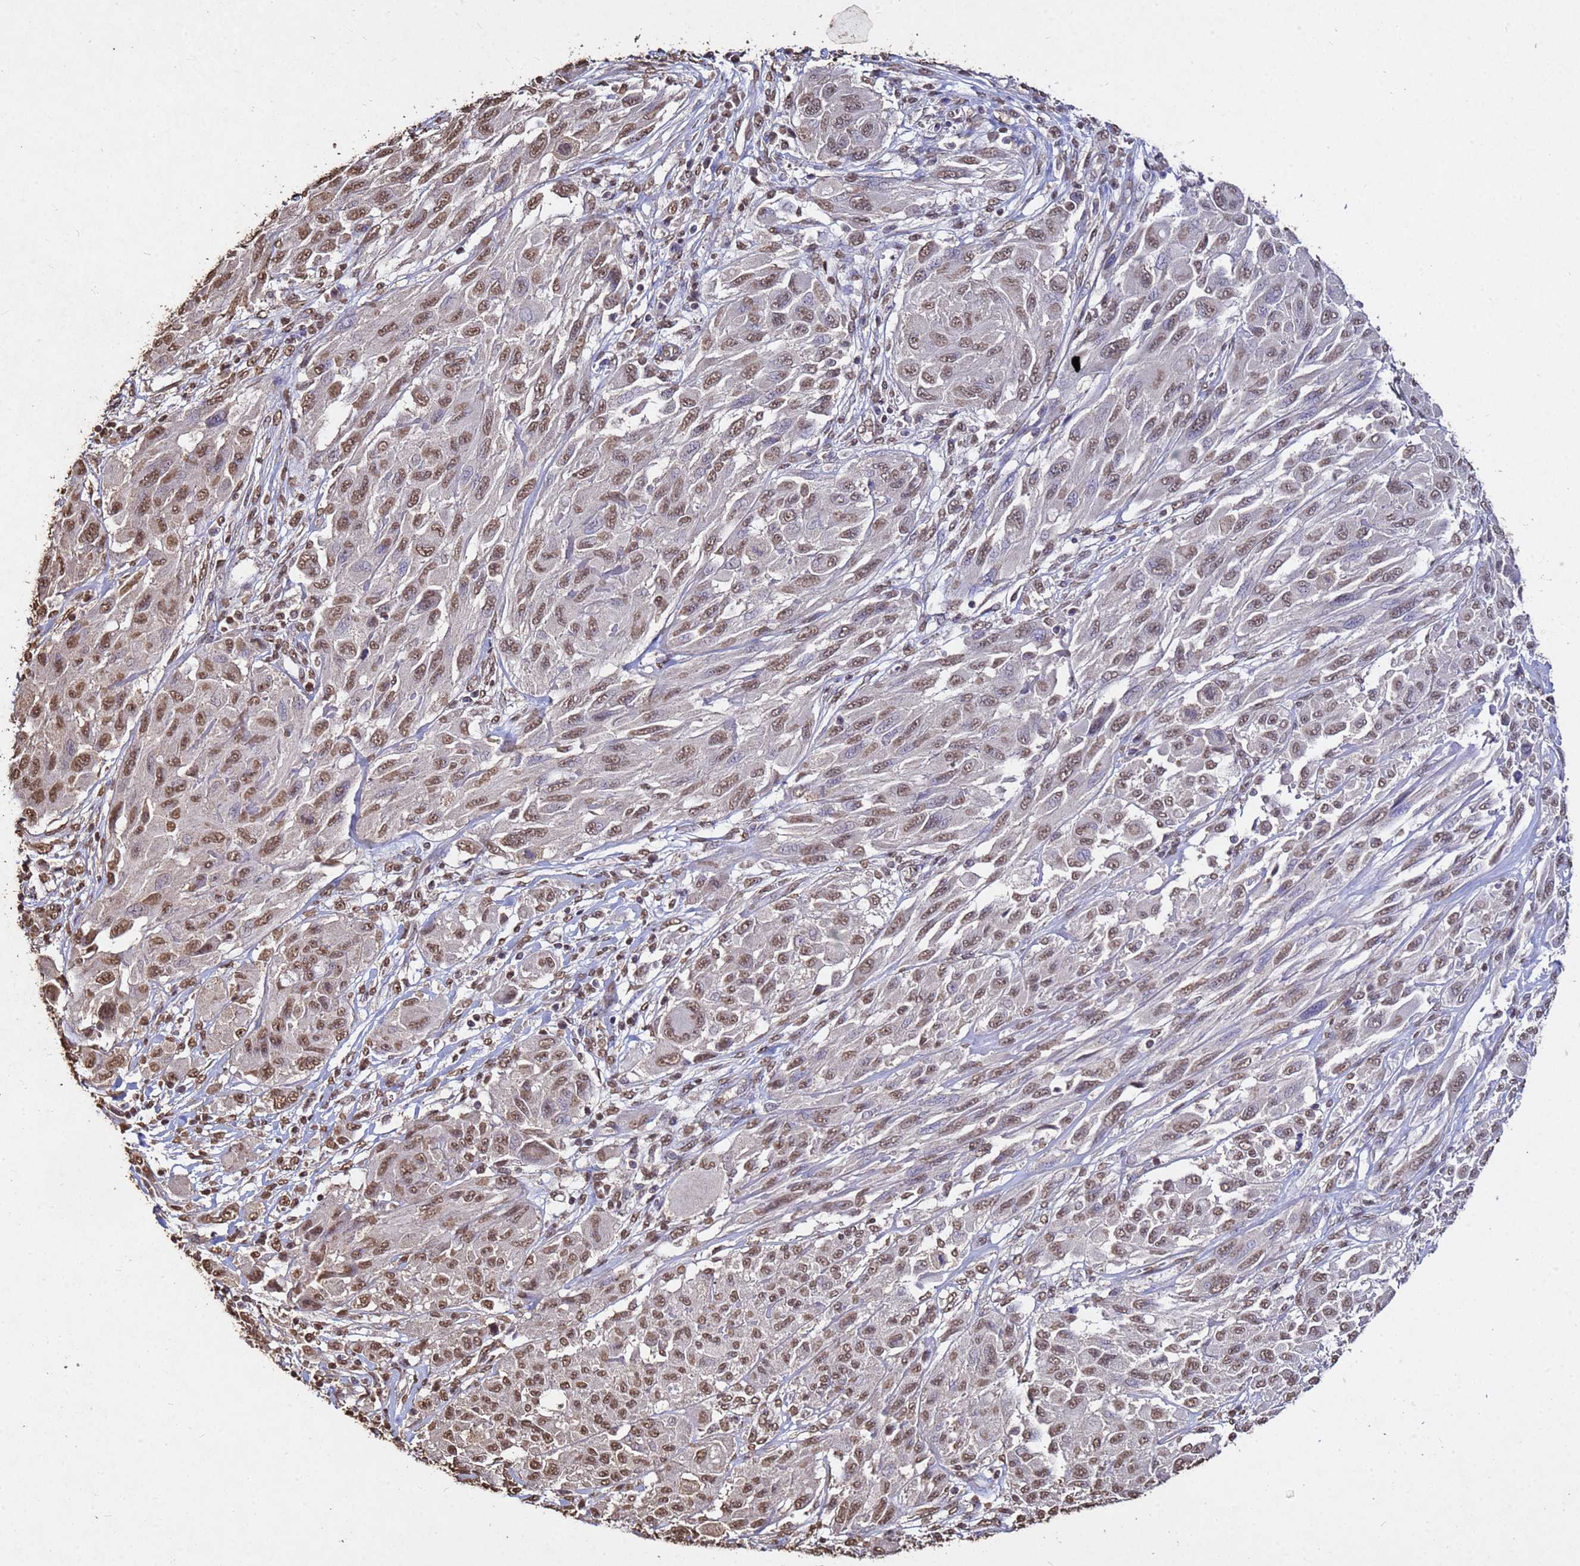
{"staining": {"intensity": "moderate", "quantity": ">75%", "location": "nuclear"}, "tissue": "melanoma", "cell_type": "Tumor cells", "image_type": "cancer", "snomed": [{"axis": "morphology", "description": "Malignant melanoma, NOS"}, {"axis": "topography", "description": "Skin"}], "caption": "Immunohistochemistry (DAB (3,3'-diaminobenzidine)) staining of human malignant melanoma exhibits moderate nuclear protein expression in about >75% of tumor cells.", "gene": "MYOCD", "patient": {"sex": "female", "age": 91}}